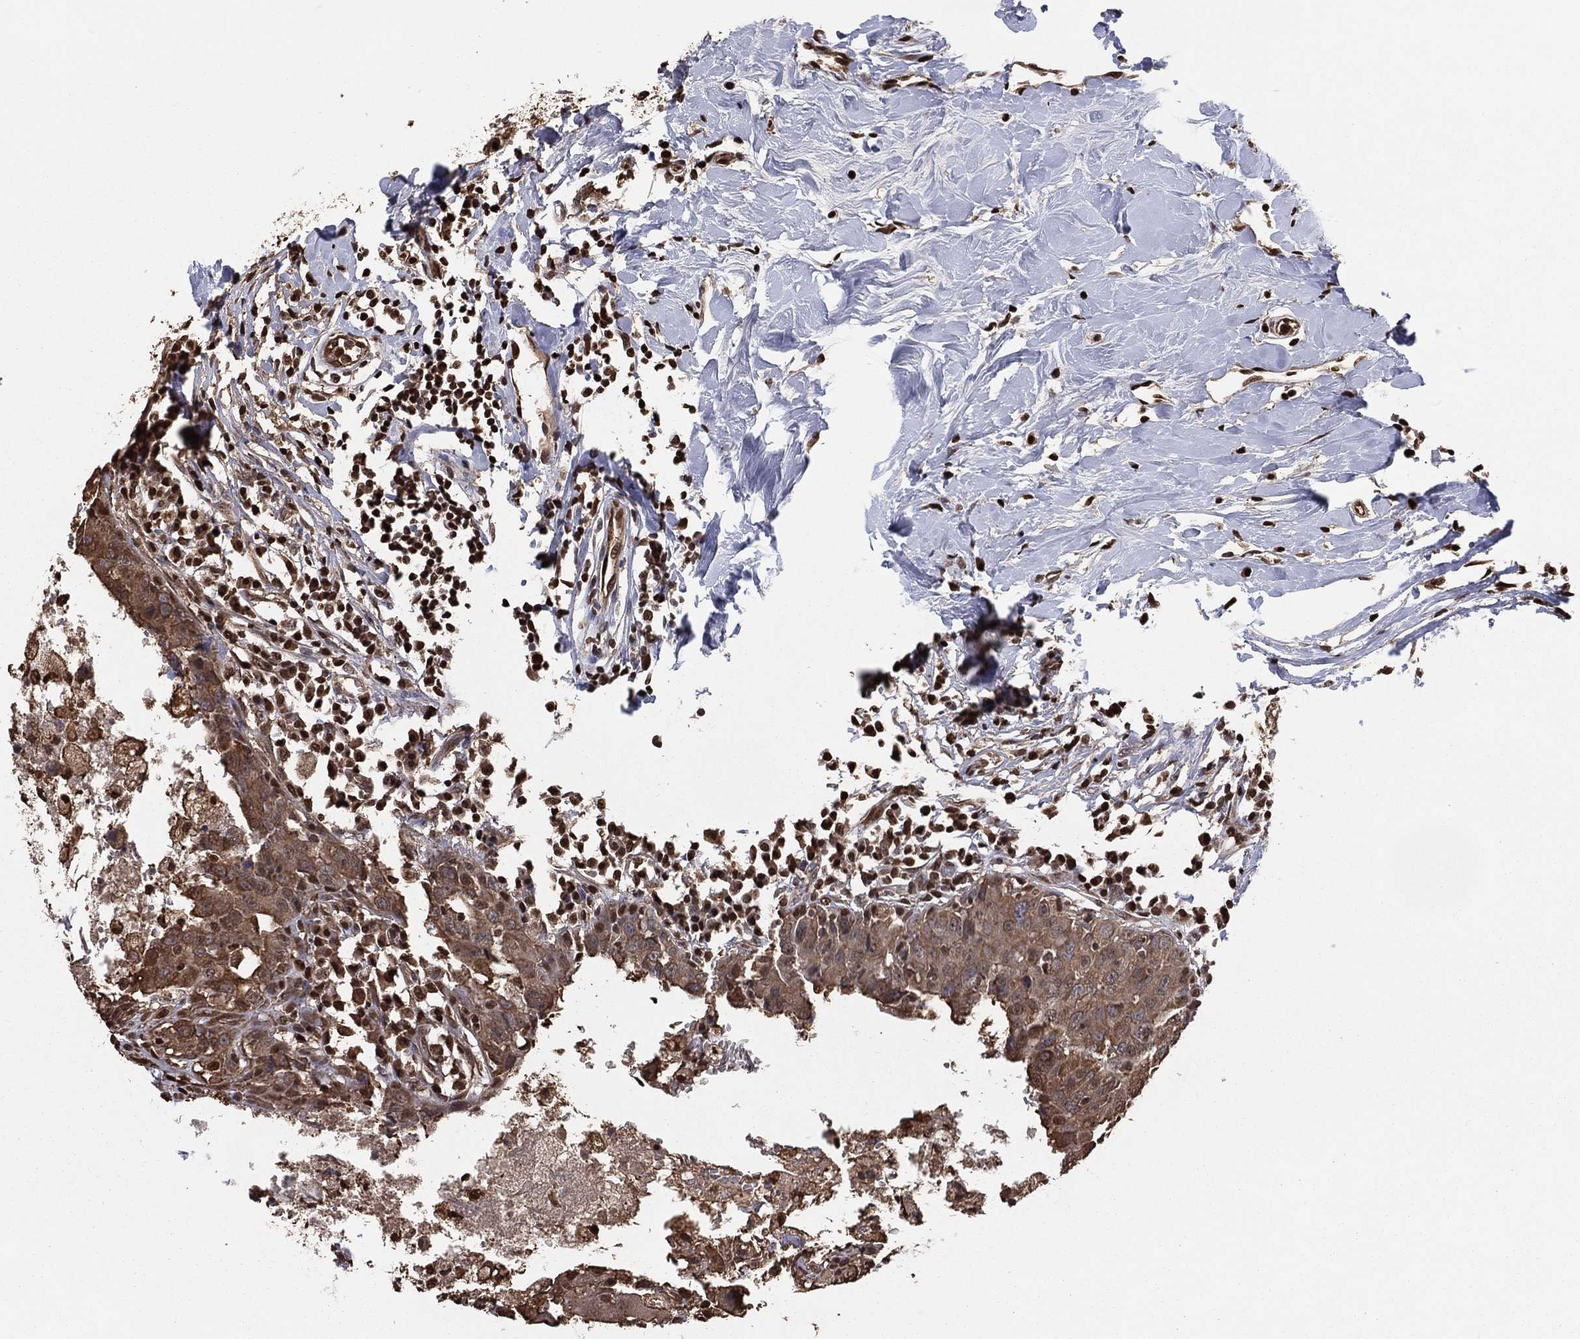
{"staining": {"intensity": "moderate", "quantity": ">75%", "location": "cytoplasmic/membranous,nuclear"}, "tissue": "breast cancer", "cell_type": "Tumor cells", "image_type": "cancer", "snomed": [{"axis": "morphology", "description": "Duct carcinoma"}, {"axis": "topography", "description": "Breast"}], "caption": "A brown stain shows moderate cytoplasmic/membranous and nuclear staining of a protein in breast cancer tumor cells.", "gene": "GAPDH", "patient": {"sex": "female", "age": 27}}